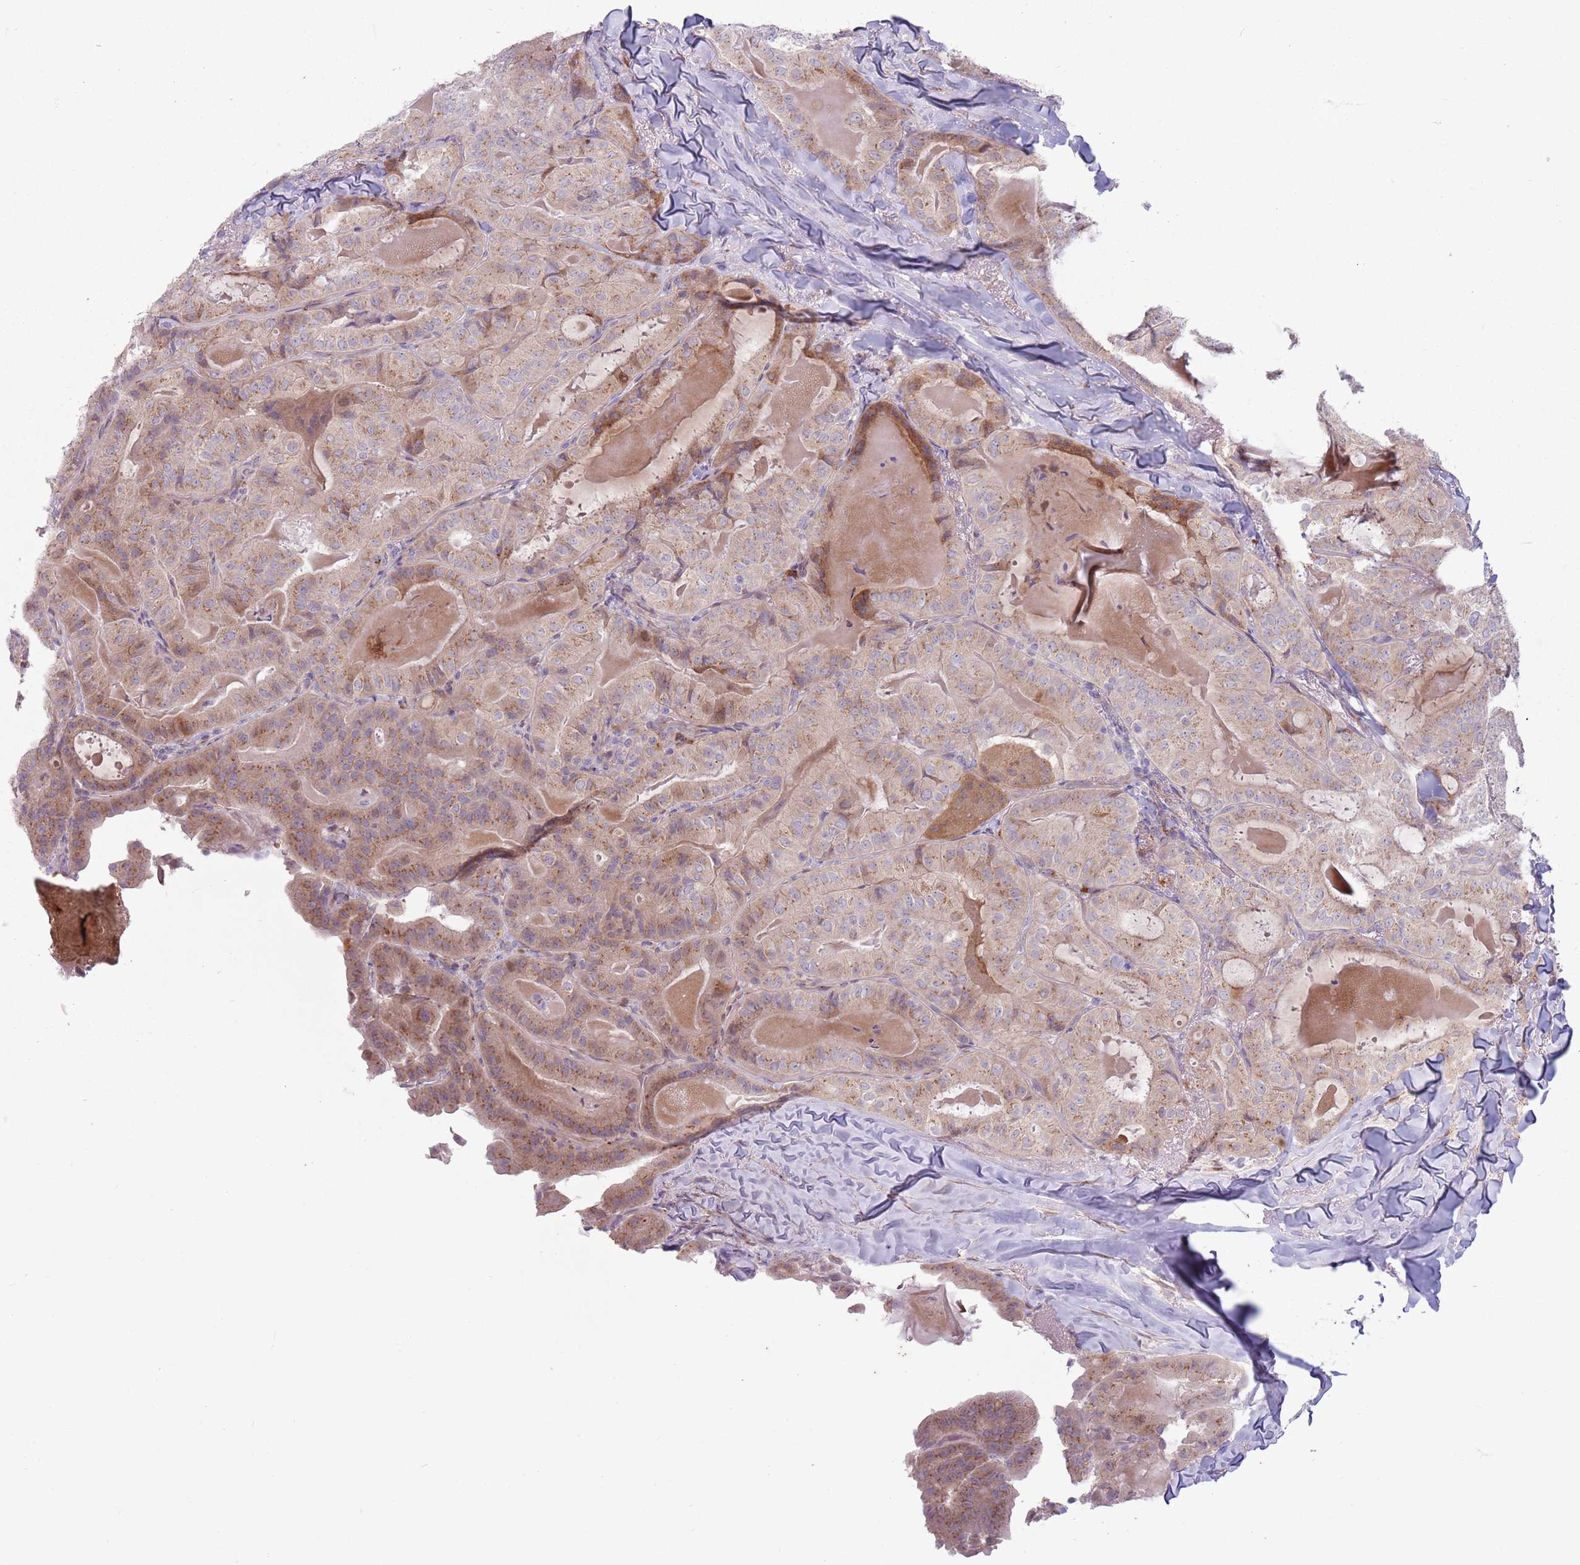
{"staining": {"intensity": "moderate", "quantity": "25%-75%", "location": "cytoplasmic/membranous"}, "tissue": "thyroid cancer", "cell_type": "Tumor cells", "image_type": "cancer", "snomed": [{"axis": "morphology", "description": "Papillary adenocarcinoma, NOS"}, {"axis": "topography", "description": "Thyroid gland"}], "caption": "A micrograph of human thyroid cancer stained for a protein demonstrates moderate cytoplasmic/membranous brown staining in tumor cells.", "gene": "CCDC150", "patient": {"sex": "female", "age": 68}}